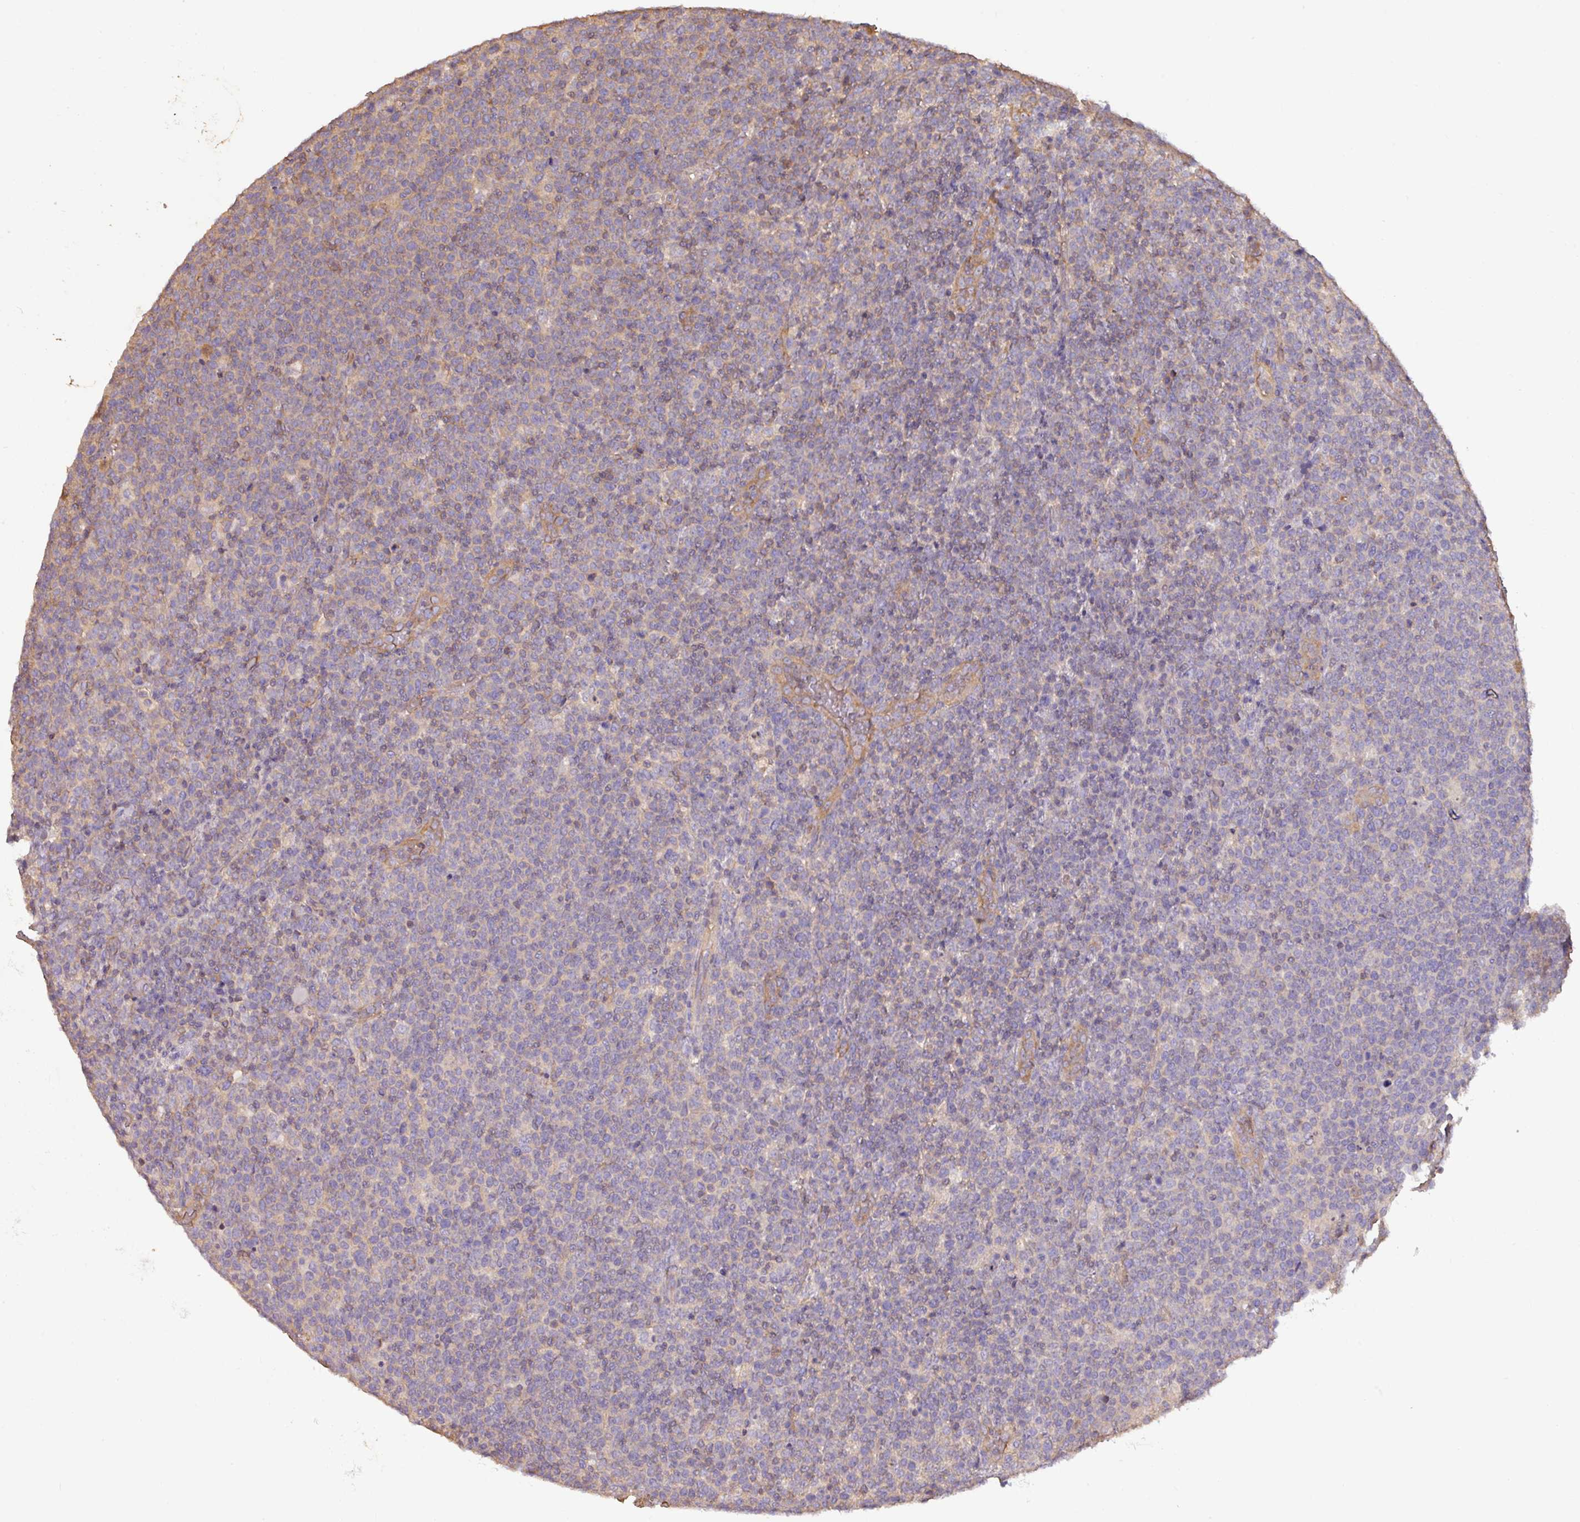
{"staining": {"intensity": "negative", "quantity": "none", "location": "none"}, "tissue": "lymphoma", "cell_type": "Tumor cells", "image_type": "cancer", "snomed": [{"axis": "morphology", "description": "Malignant lymphoma, non-Hodgkin's type, High grade"}, {"axis": "topography", "description": "Lymph node"}], "caption": "Tumor cells show no significant staining in malignant lymphoma, non-Hodgkin's type (high-grade). (DAB (3,3'-diaminobenzidine) immunohistochemistry with hematoxylin counter stain).", "gene": "CALML4", "patient": {"sex": "male", "age": 61}}